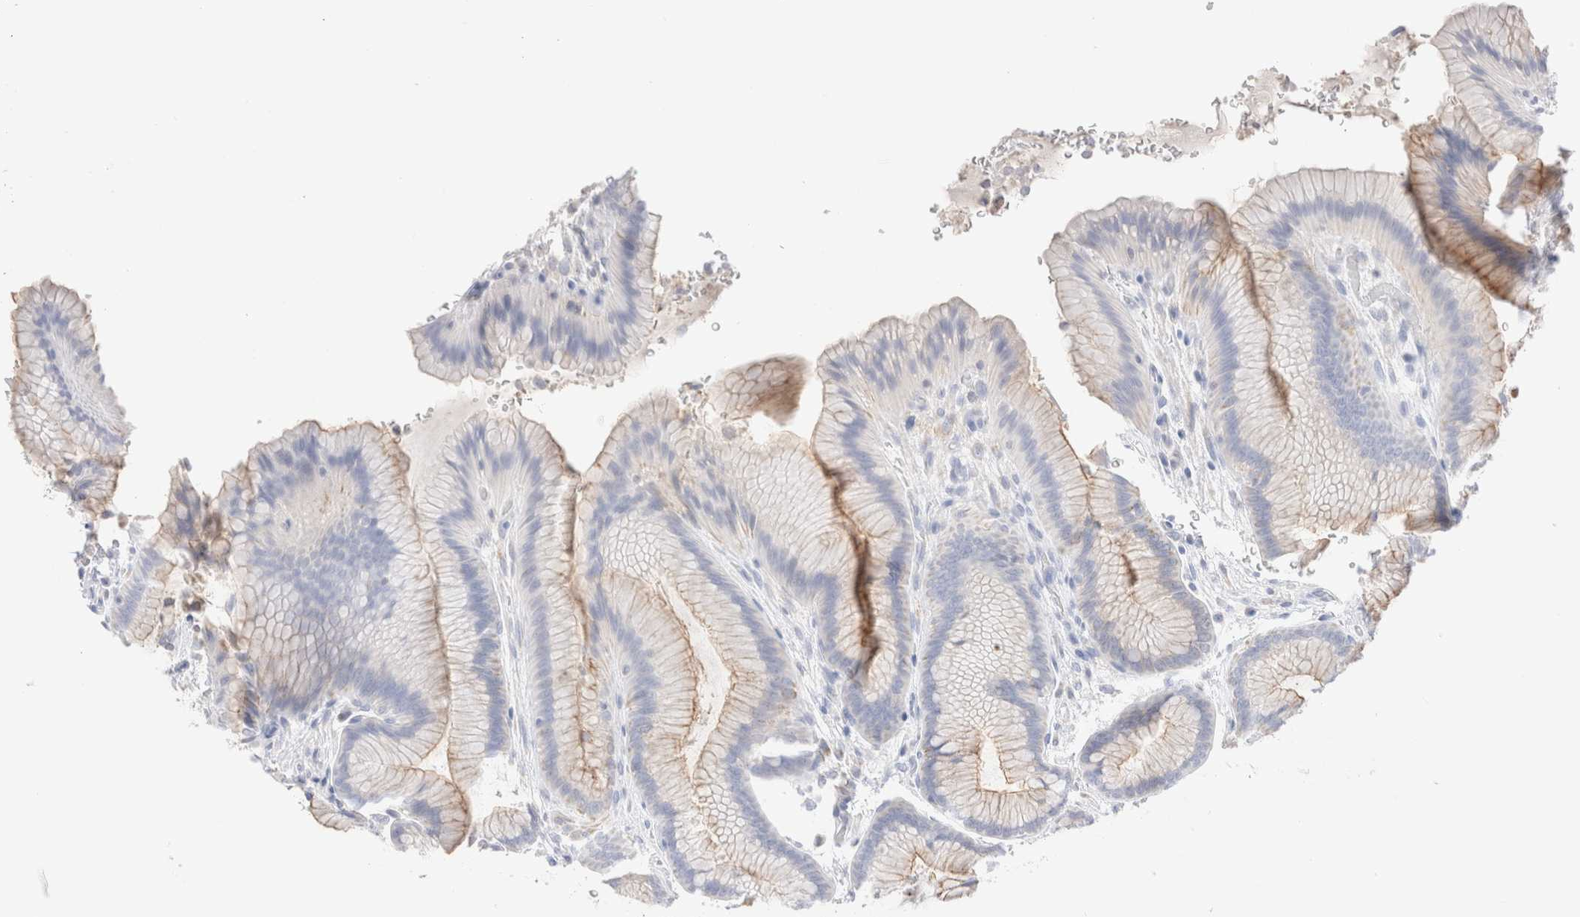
{"staining": {"intensity": "strong", "quantity": "25%-75%", "location": "cytoplasmic/membranous"}, "tissue": "stomach", "cell_type": "Glandular cells", "image_type": "normal", "snomed": [{"axis": "morphology", "description": "Normal tissue, NOS"}, {"axis": "topography", "description": "Stomach"}], "caption": "Benign stomach shows strong cytoplasmic/membranous expression in about 25%-75% of glandular cells, visualized by immunohistochemistry.", "gene": "ATP6V1C1", "patient": {"sex": "male", "age": 42}}